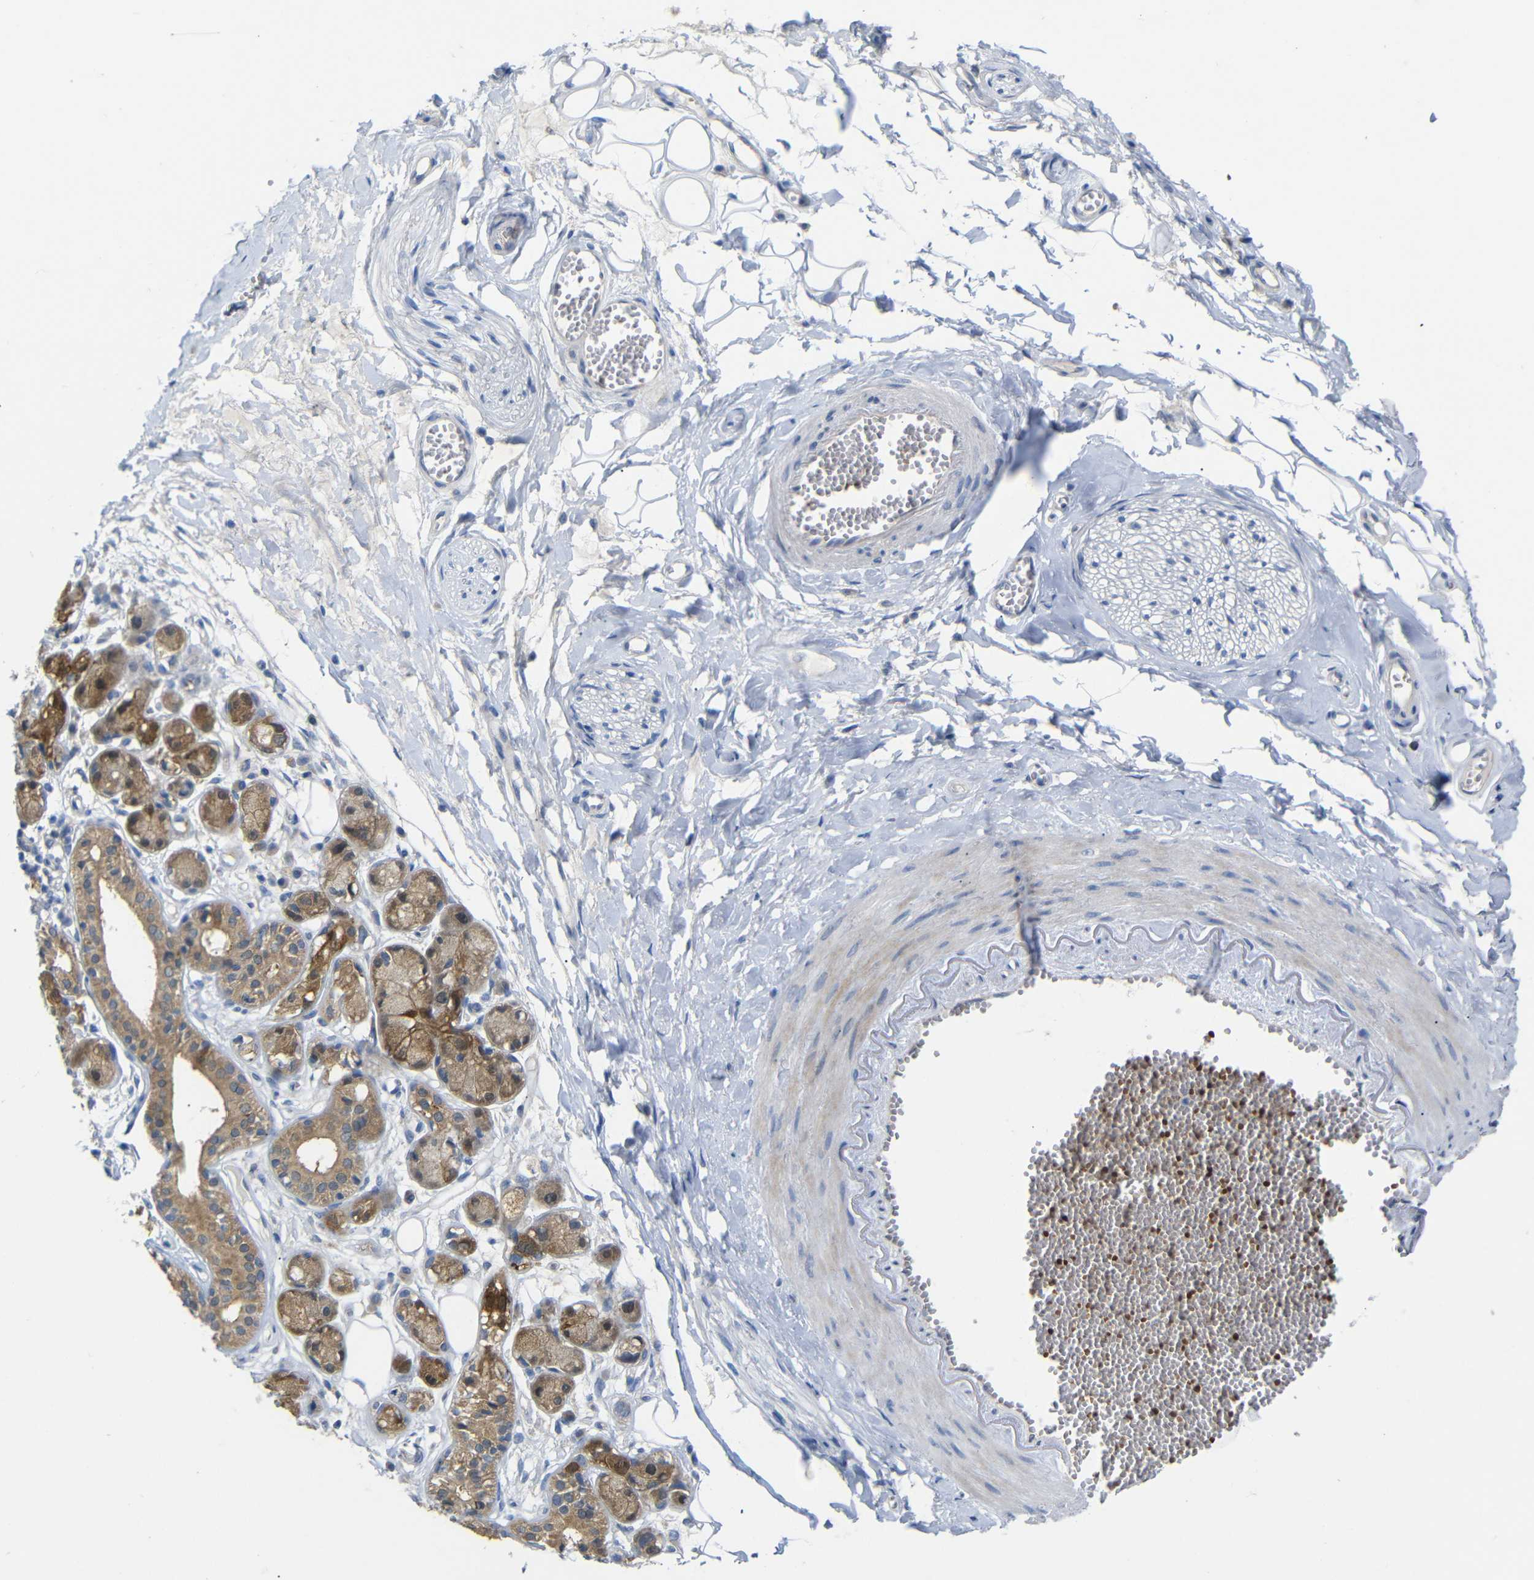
{"staining": {"intensity": "negative", "quantity": "none", "location": "none"}, "tissue": "adipose tissue", "cell_type": "Adipocytes", "image_type": "normal", "snomed": [{"axis": "morphology", "description": "Normal tissue, NOS"}, {"axis": "morphology", "description": "Inflammation, NOS"}, {"axis": "topography", "description": "Salivary gland"}, {"axis": "topography", "description": "Peripheral nerve tissue"}], "caption": "Protein analysis of normal adipose tissue demonstrates no significant expression in adipocytes. The staining is performed using DAB brown chromogen with nuclei counter-stained in using hematoxylin.", "gene": "TBC1D32", "patient": {"sex": "female", "age": 75}}